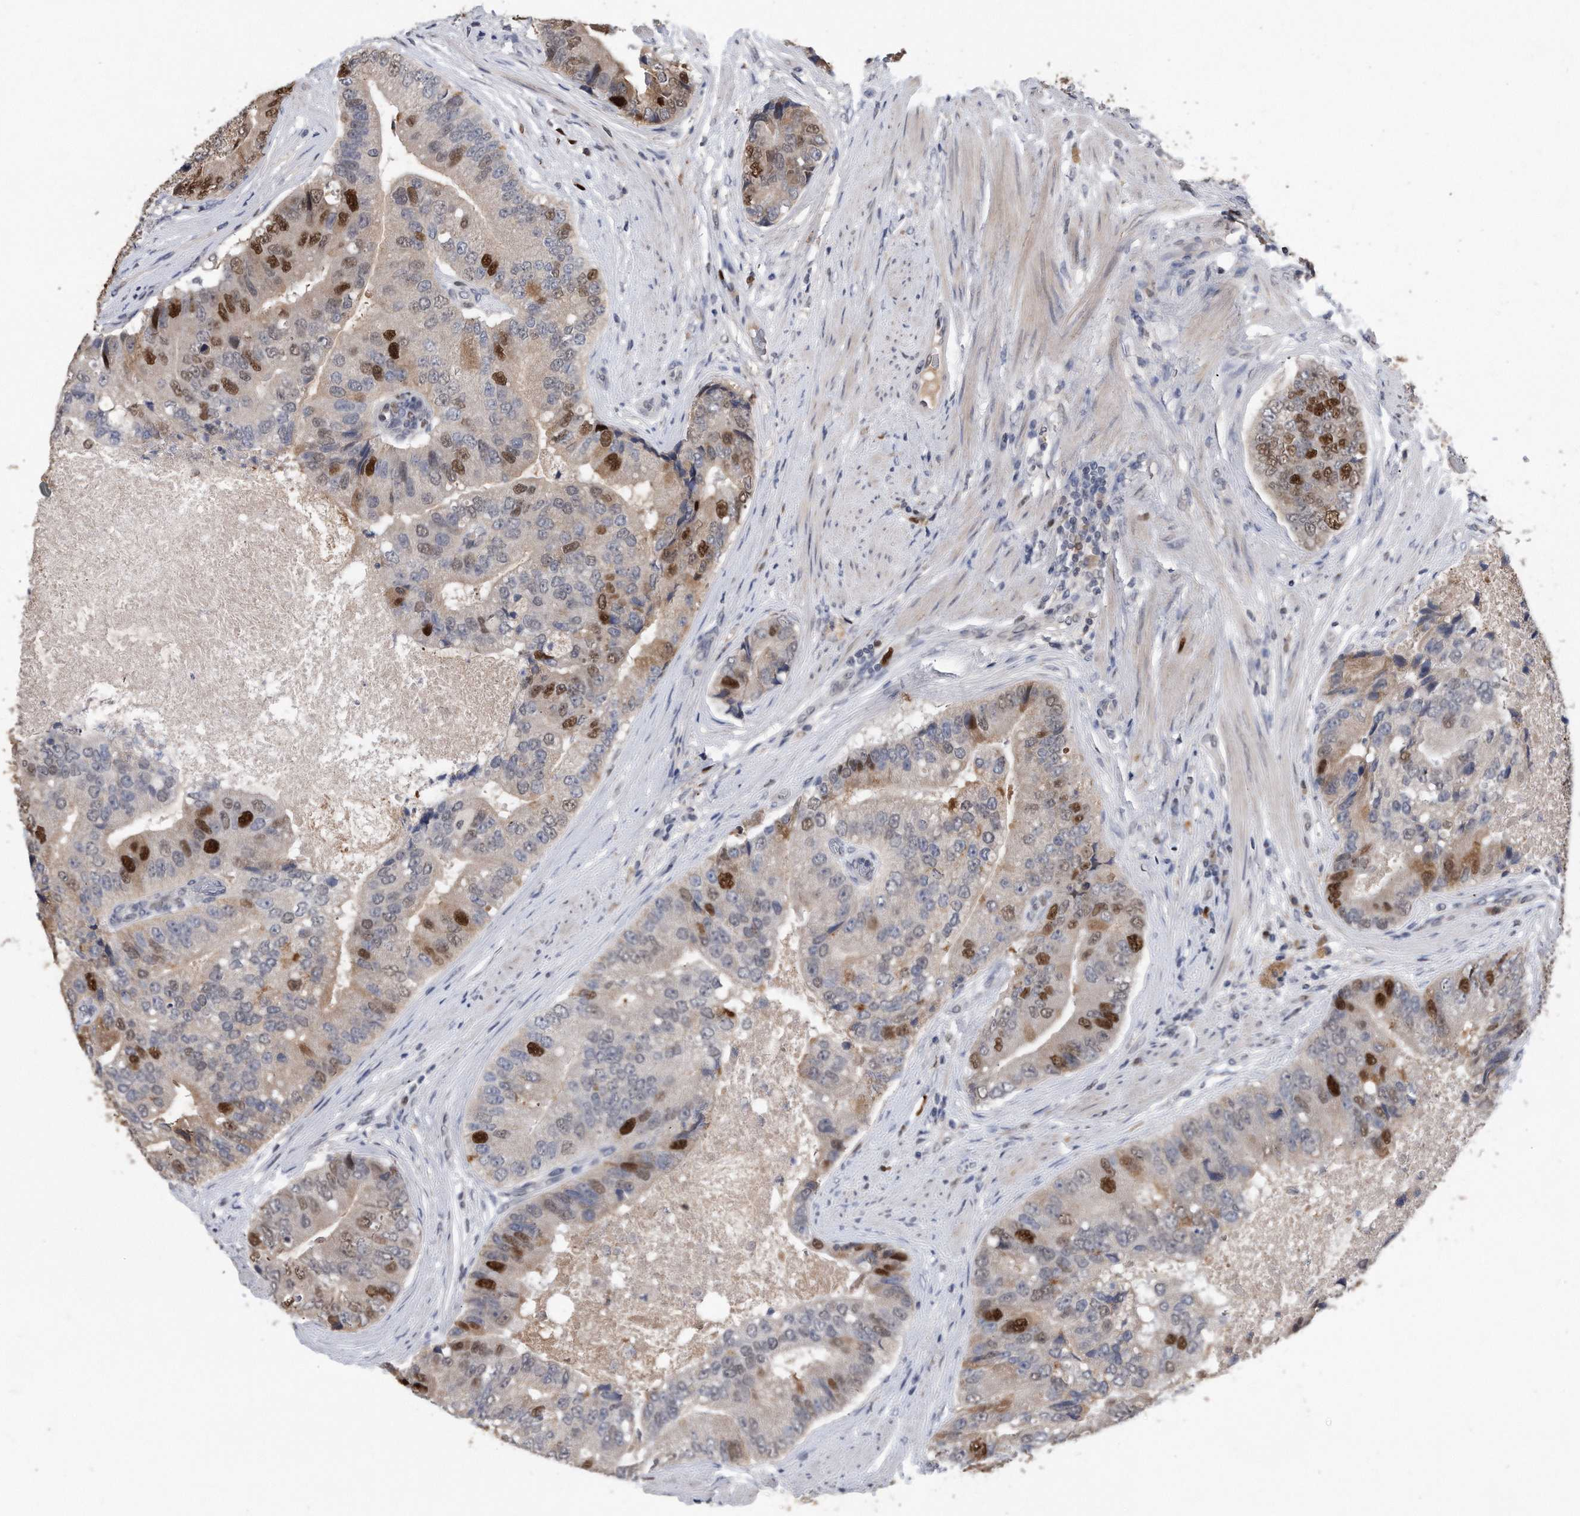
{"staining": {"intensity": "strong", "quantity": "<25%", "location": "nuclear"}, "tissue": "prostate cancer", "cell_type": "Tumor cells", "image_type": "cancer", "snomed": [{"axis": "morphology", "description": "Adenocarcinoma, High grade"}, {"axis": "topography", "description": "Prostate"}], "caption": "A high-resolution photomicrograph shows immunohistochemistry (IHC) staining of prostate cancer (adenocarcinoma (high-grade)), which reveals strong nuclear staining in approximately <25% of tumor cells. (DAB IHC, brown staining for protein, blue staining for nuclei).", "gene": "PCNA", "patient": {"sex": "male", "age": 70}}